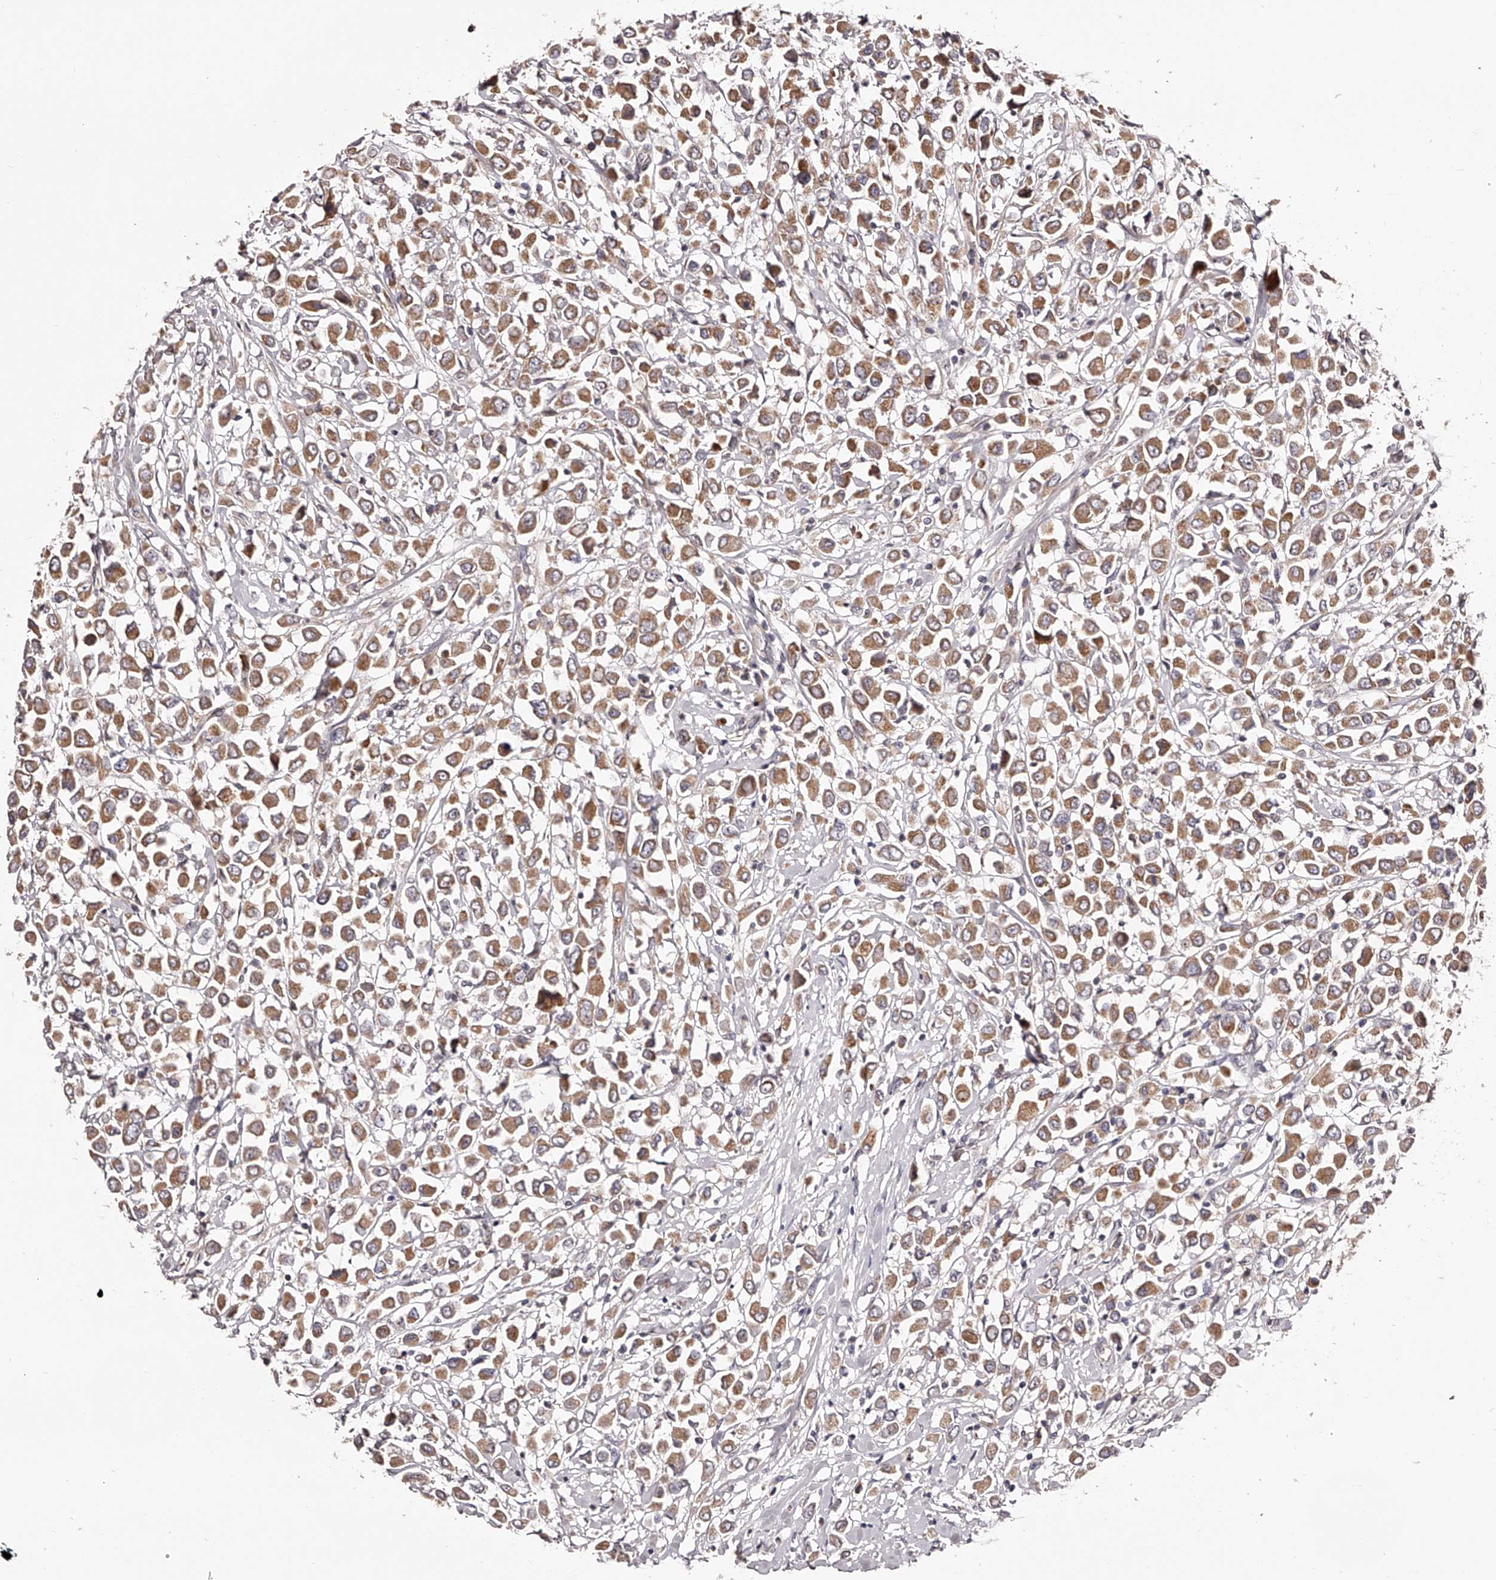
{"staining": {"intensity": "moderate", "quantity": ">75%", "location": "cytoplasmic/membranous"}, "tissue": "breast cancer", "cell_type": "Tumor cells", "image_type": "cancer", "snomed": [{"axis": "morphology", "description": "Duct carcinoma"}, {"axis": "topography", "description": "Breast"}], "caption": "A histopathology image of breast cancer stained for a protein reveals moderate cytoplasmic/membranous brown staining in tumor cells.", "gene": "ODF2L", "patient": {"sex": "female", "age": 61}}